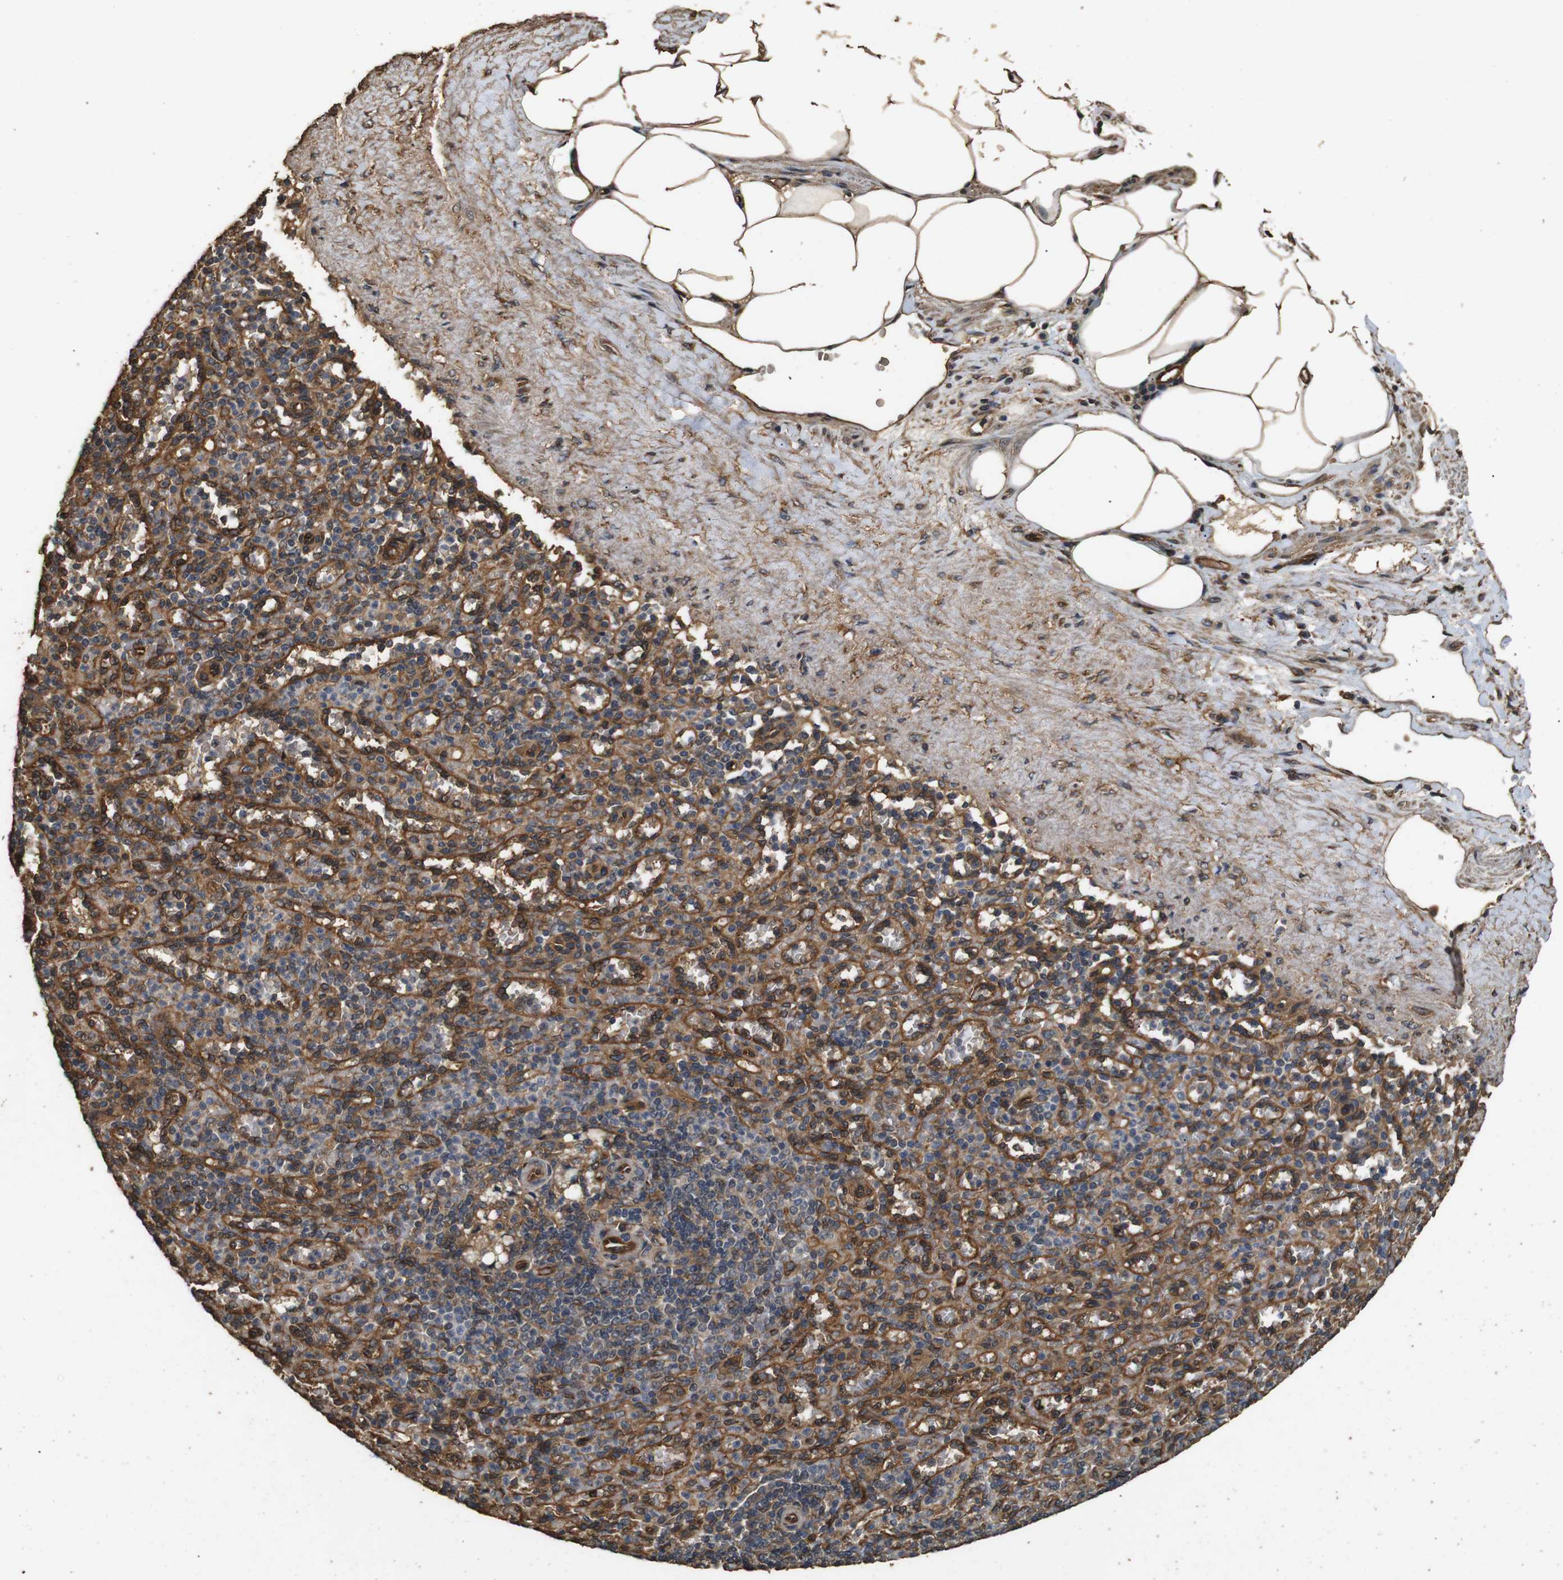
{"staining": {"intensity": "moderate", "quantity": ">75%", "location": "cytoplasmic/membranous"}, "tissue": "spleen", "cell_type": "Cells in red pulp", "image_type": "normal", "snomed": [{"axis": "morphology", "description": "Normal tissue, NOS"}, {"axis": "topography", "description": "Spleen"}], "caption": "DAB immunohistochemical staining of benign human spleen shows moderate cytoplasmic/membranous protein positivity in about >75% of cells in red pulp. The staining is performed using DAB (3,3'-diaminobenzidine) brown chromogen to label protein expression. The nuclei are counter-stained blue using hematoxylin.", "gene": "CNPY4", "patient": {"sex": "female", "age": 74}}